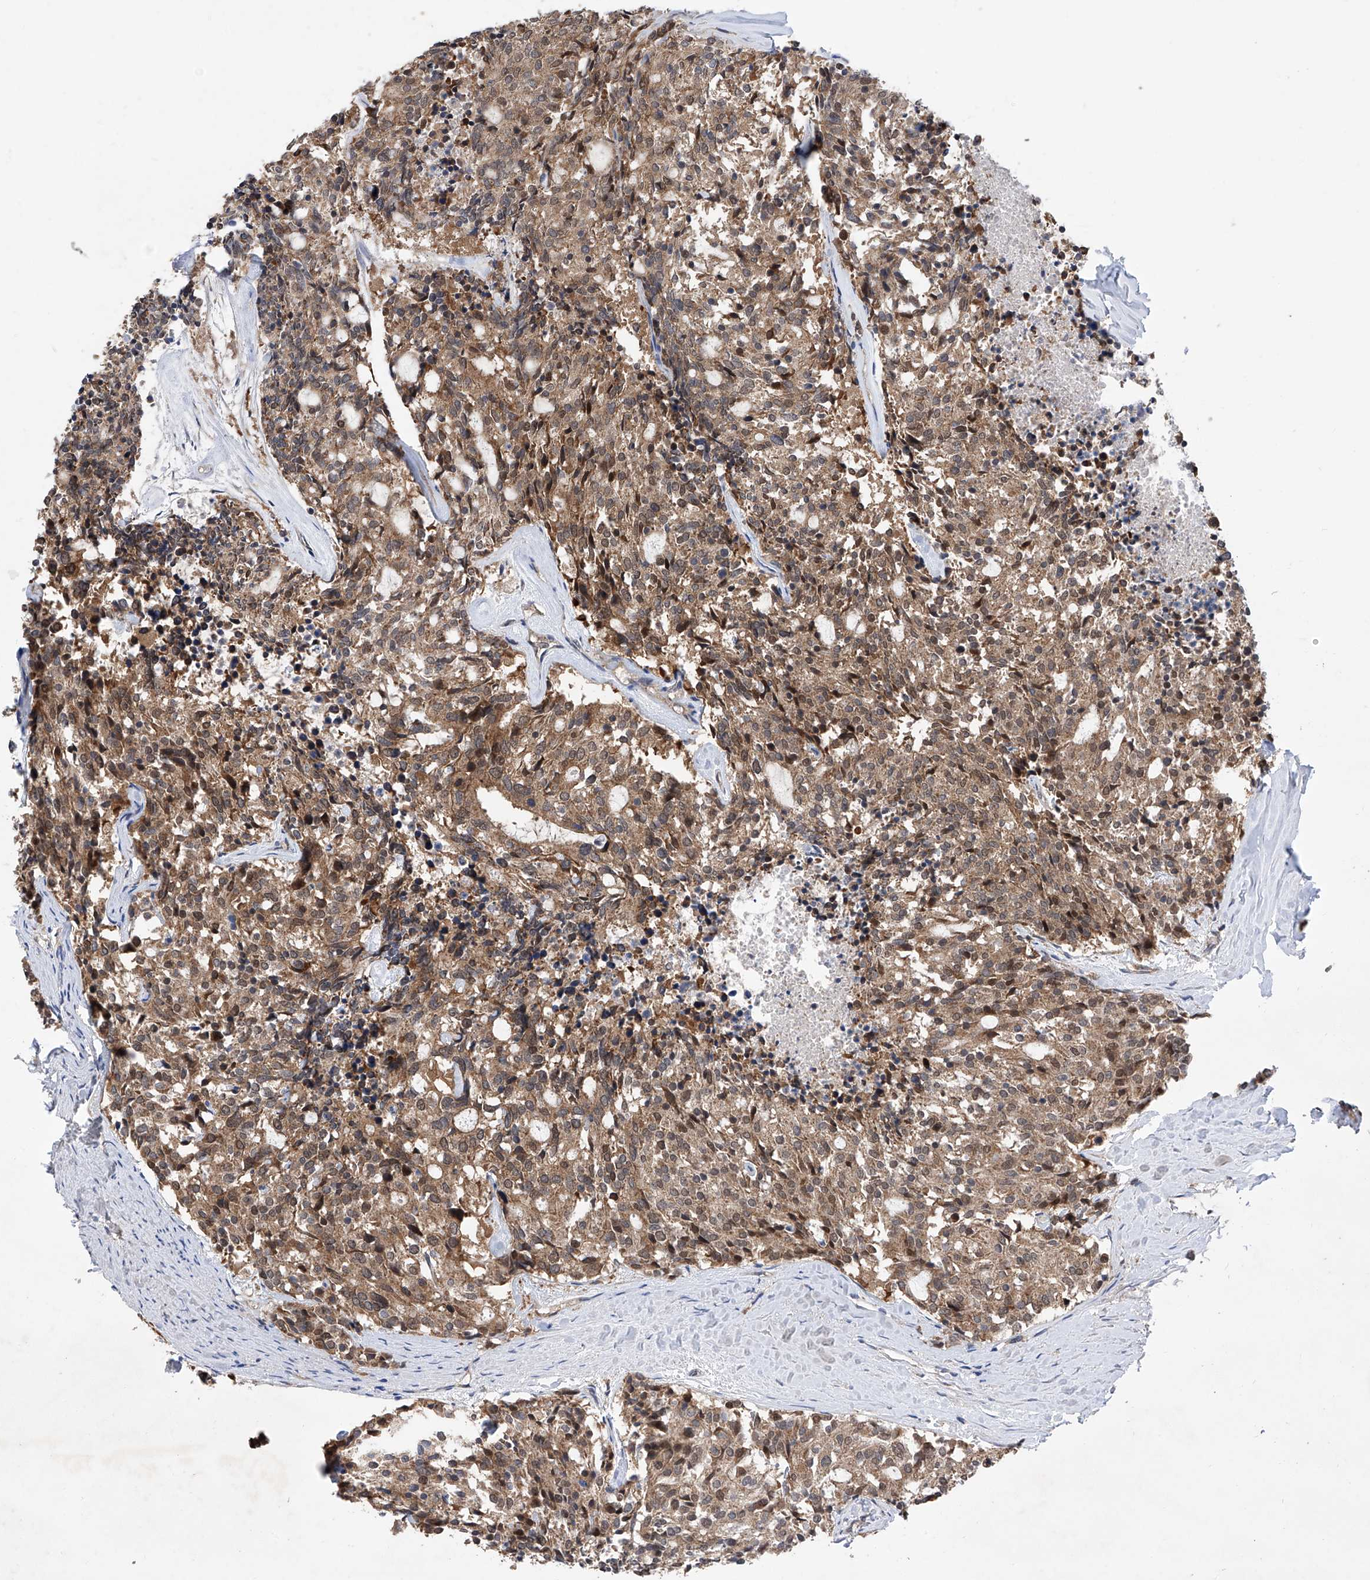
{"staining": {"intensity": "moderate", "quantity": ">75%", "location": "cytoplasmic/membranous"}, "tissue": "carcinoid", "cell_type": "Tumor cells", "image_type": "cancer", "snomed": [{"axis": "morphology", "description": "Carcinoid, malignant, NOS"}, {"axis": "topography", "description": "Pancreas"}], "caption": "DAB immunohistochemical staining of human carcinoid (malignant) shows moderate cytoplasmic/membranous protein positivity in approximately >75% of tumor cells. (Stains: DAB (3,3'-diaminobenzidine) in brown, nuclei in blue, Microscopy: brightfield microscopy at high magnification).", "gene": "USP45", "patient": {"sex": "female", "age": 54}}